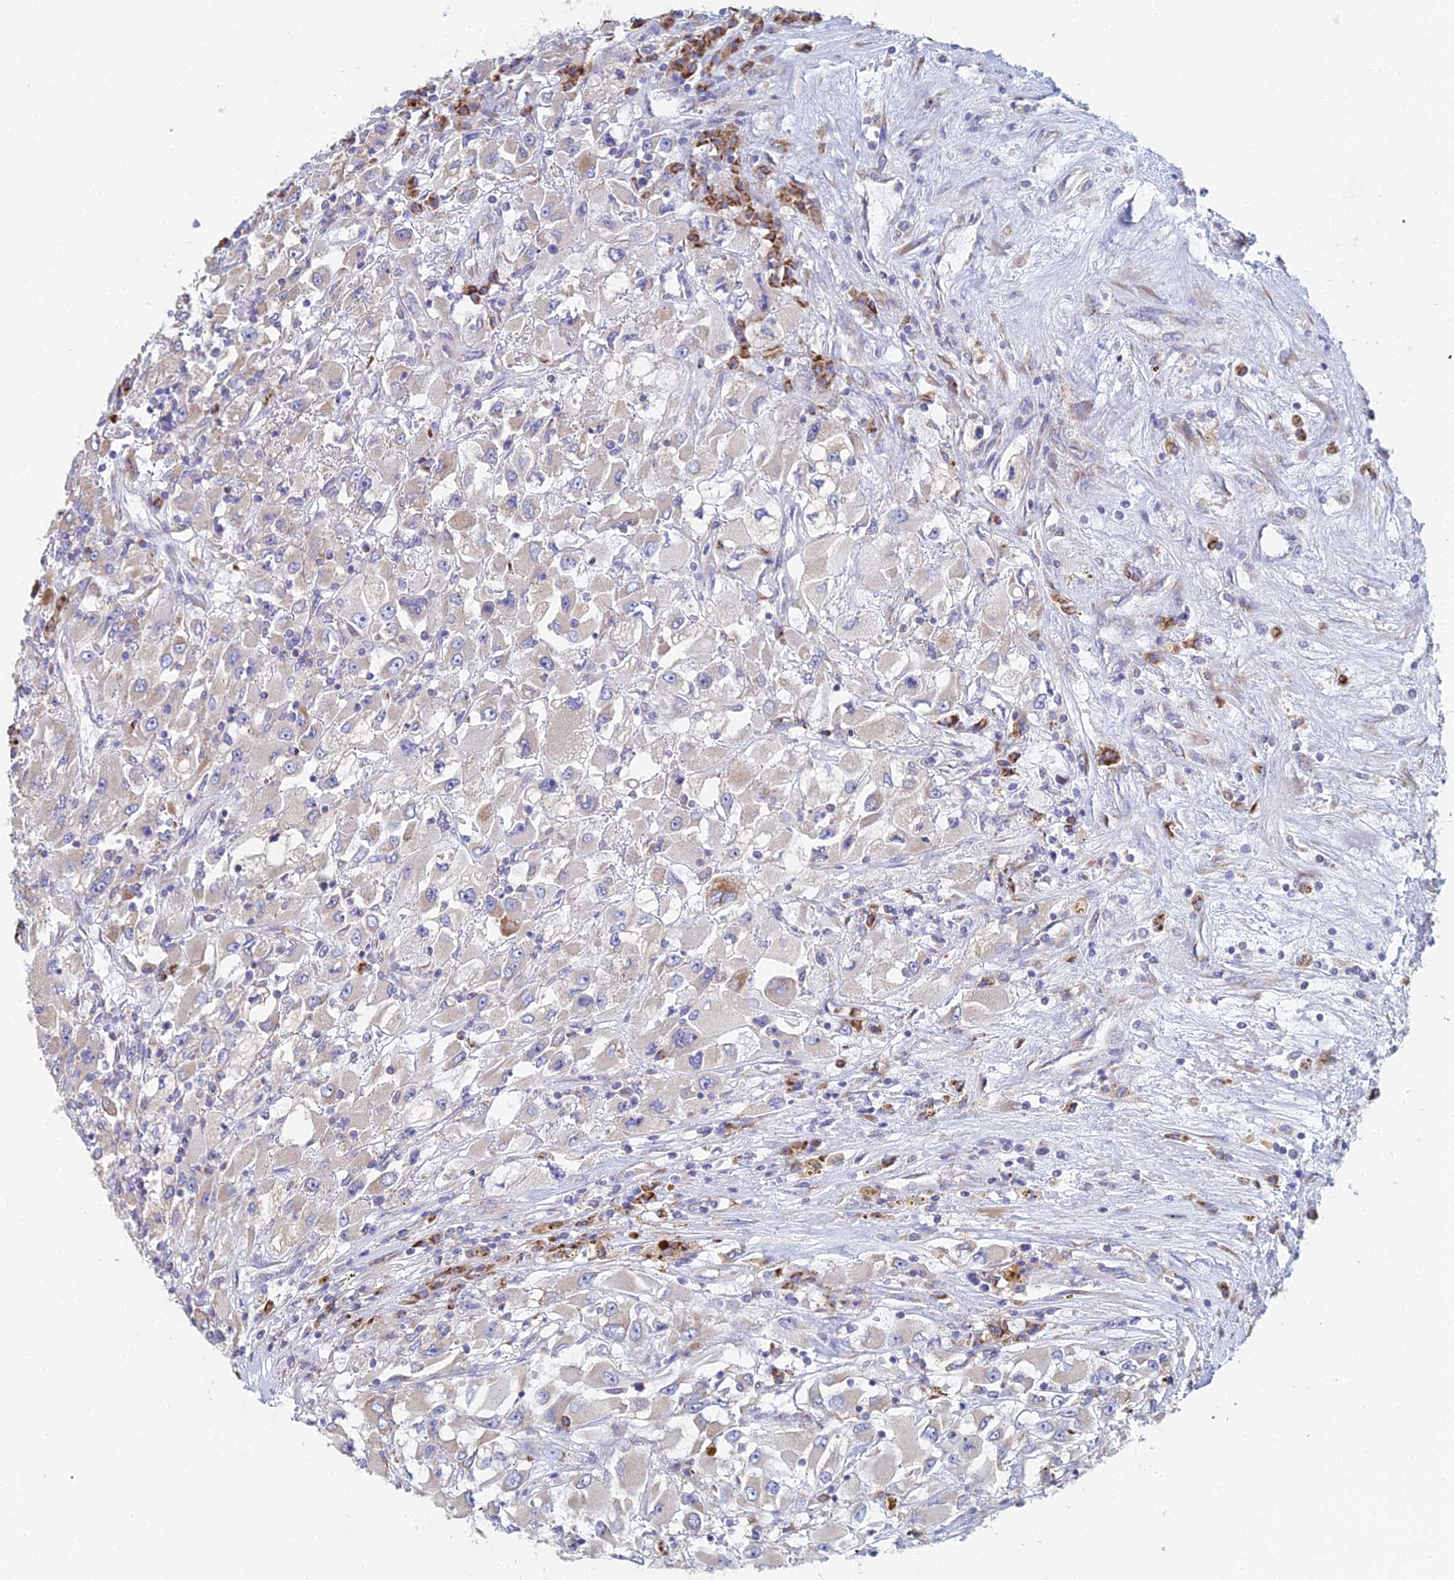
{"staining": {"intensity": "weak", "quantity": "<25%", "location": "cytoplasmic/membranous"}, "tissue": "renal cancer", "cell_type": "Tumor cells", "image_type": "cancer", "snomed": [{"axis": "morphology", "description": "Adenocarcinoma, NOS"}, {"axis": "topography", "description": "Kidney"}], "caption": "Human renal cancer (adenocarcinoma) stained for a protein using immunohistochemistry (IHC) demonstrates no staining in tumor cells.", "gene": "CRACR2B", "patient": {"sex": "female", "age": 52}}